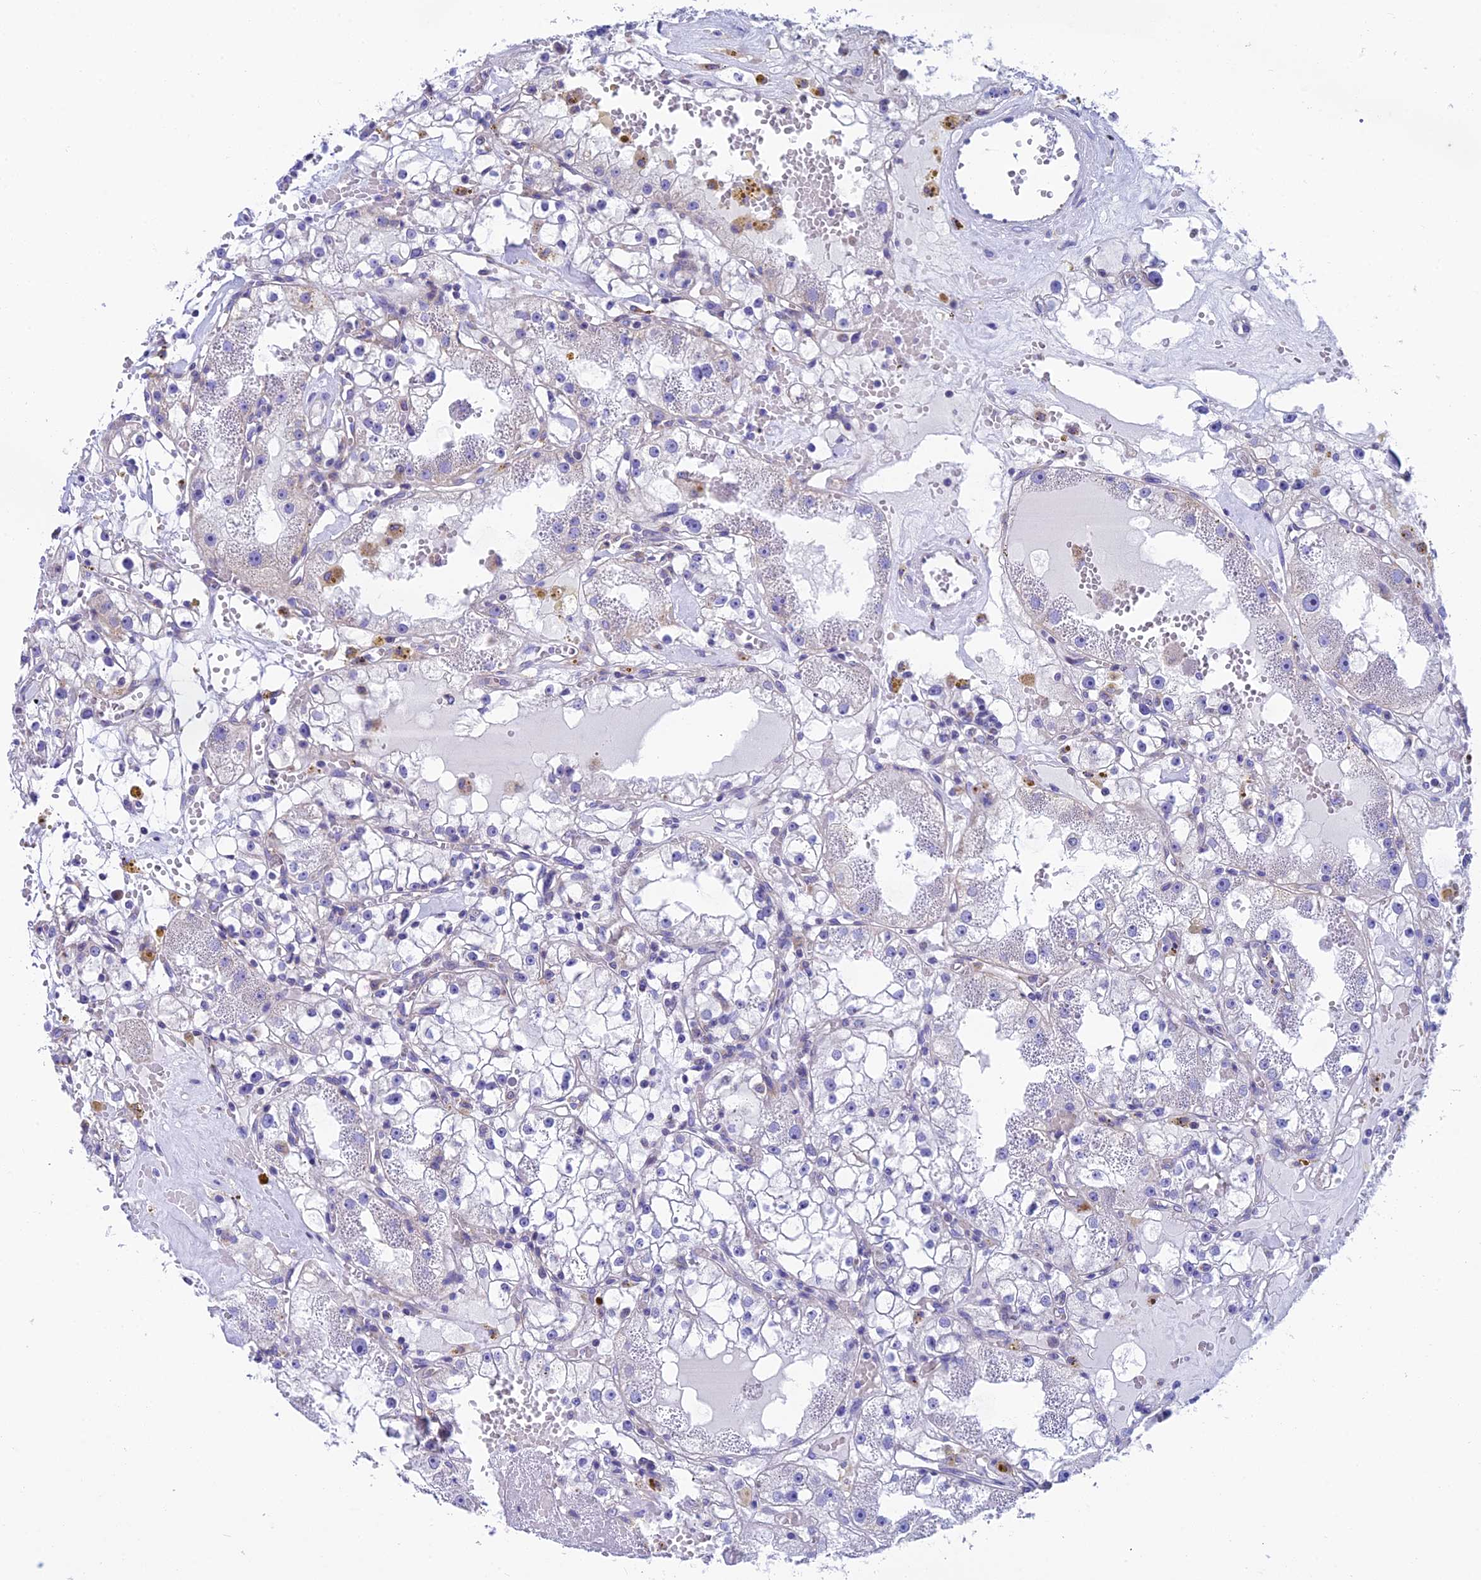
{"staining": {"intensity": "negative", "quantity": "none", "location": "none"}, "tissue": "renal cancer", "cell_type": "Tumor cells", "image_type": "cancer", "snomed": [{"axis": "morphology", "description": "Adenocarcinoma, NOS"}, {"axis": "topography", "description": "Kidney"}], "caption": "This is an immunohistochemistry (IHC) micrograph of renal cancer. There is no positivity in tumor cells.", "gene": "REEP4", "patient": {"sex": "male", "age": 56}}